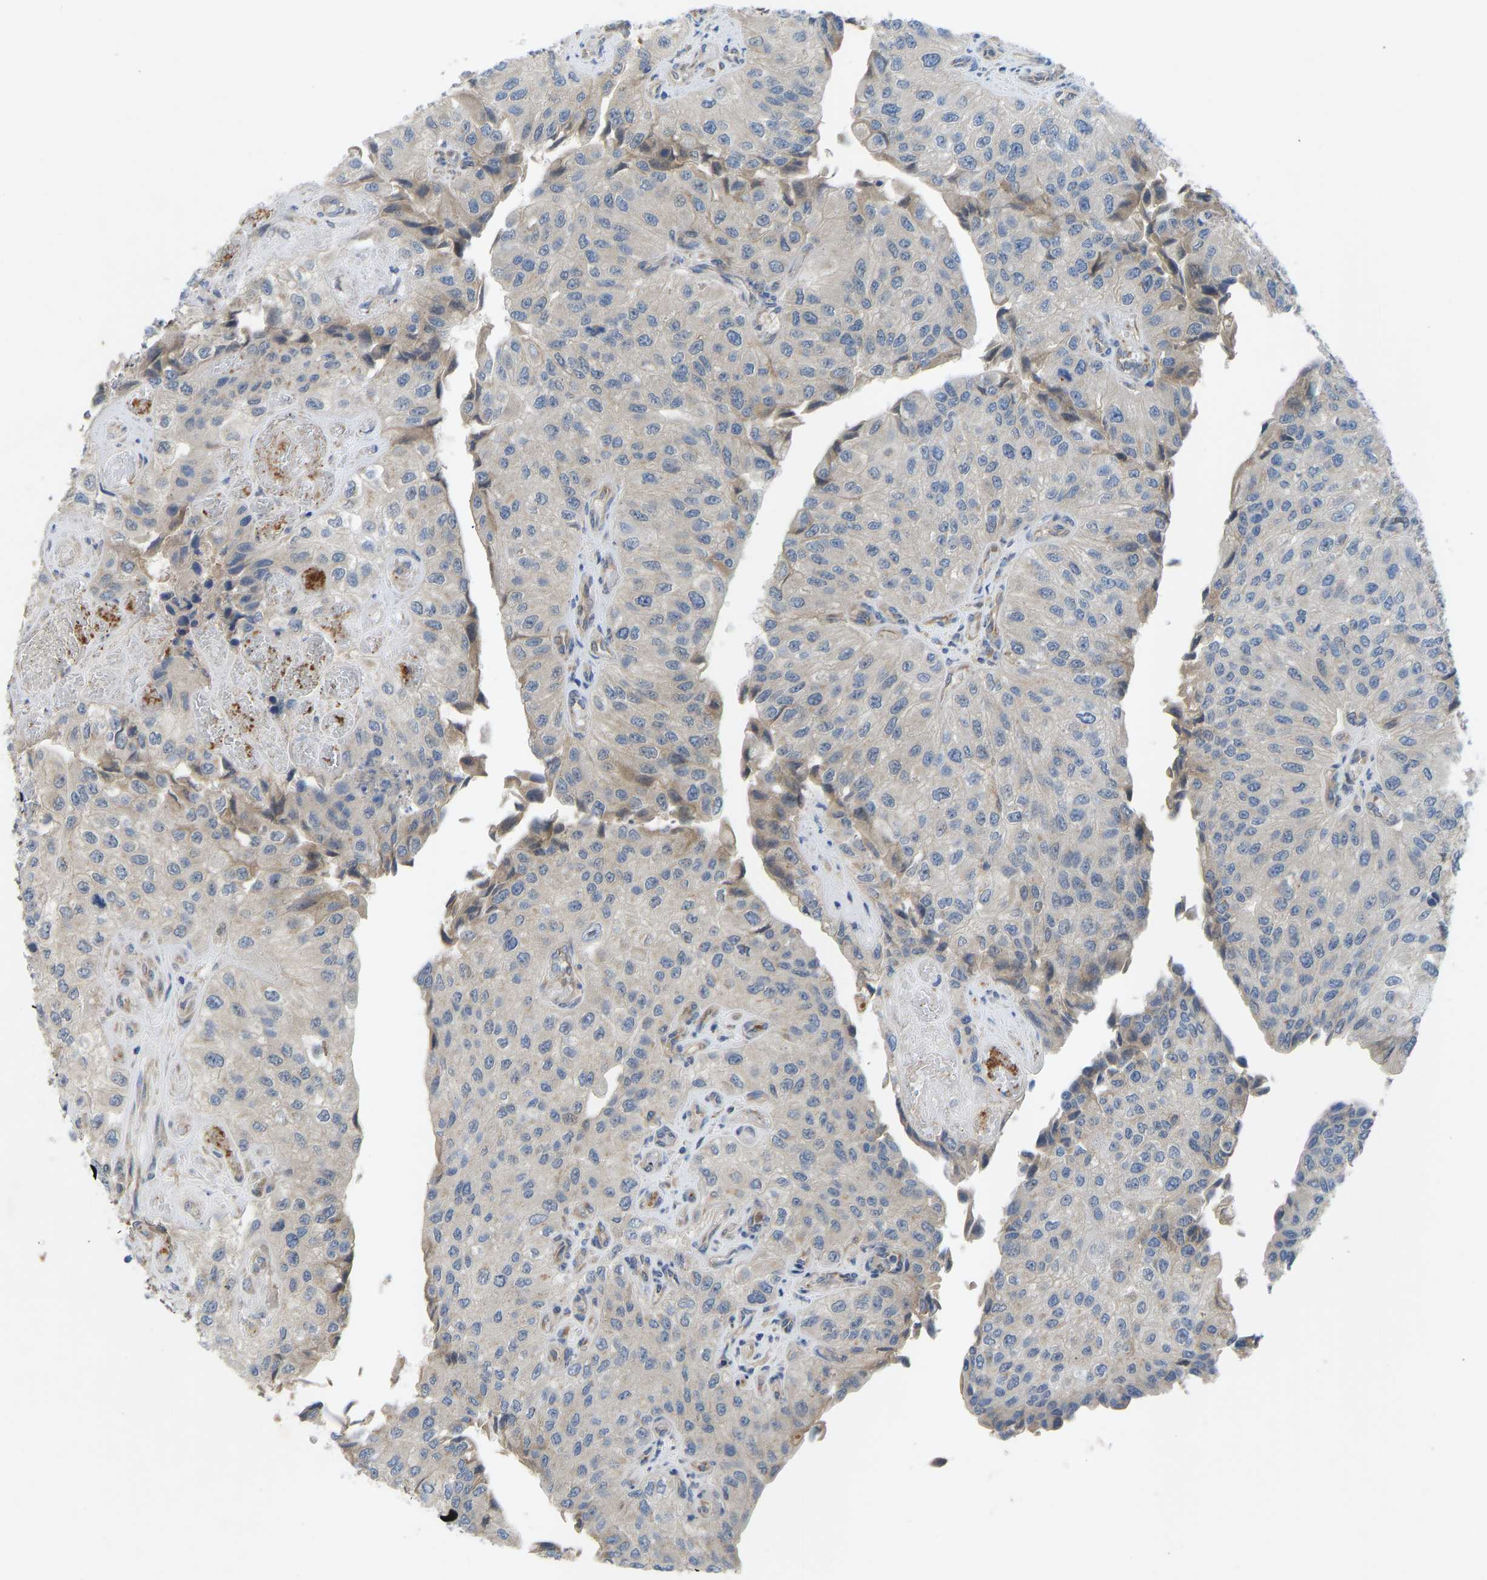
{"staining": {"intensity": "weak", "quantity": "<25%", "location": "cytoplasmic/membranous"}, "tissue": "urothelial cancer", "cell_type": "Tumor cells", "image_type": "cancer", "snomed": [{"axis": "morphology", "description": "Urothelial carcinoma, High grade"}, {"axis": "topography", "description": "Kidney"}, {"axis": "topography", "description": "Urinary bladder"}], "caption": "Tumor cells are negative for brown protein staining in urothelial cancer. Nuclei are stained in blue.", "gene": "ZNF251", "patient": {"sex": "male", "age": 77}}